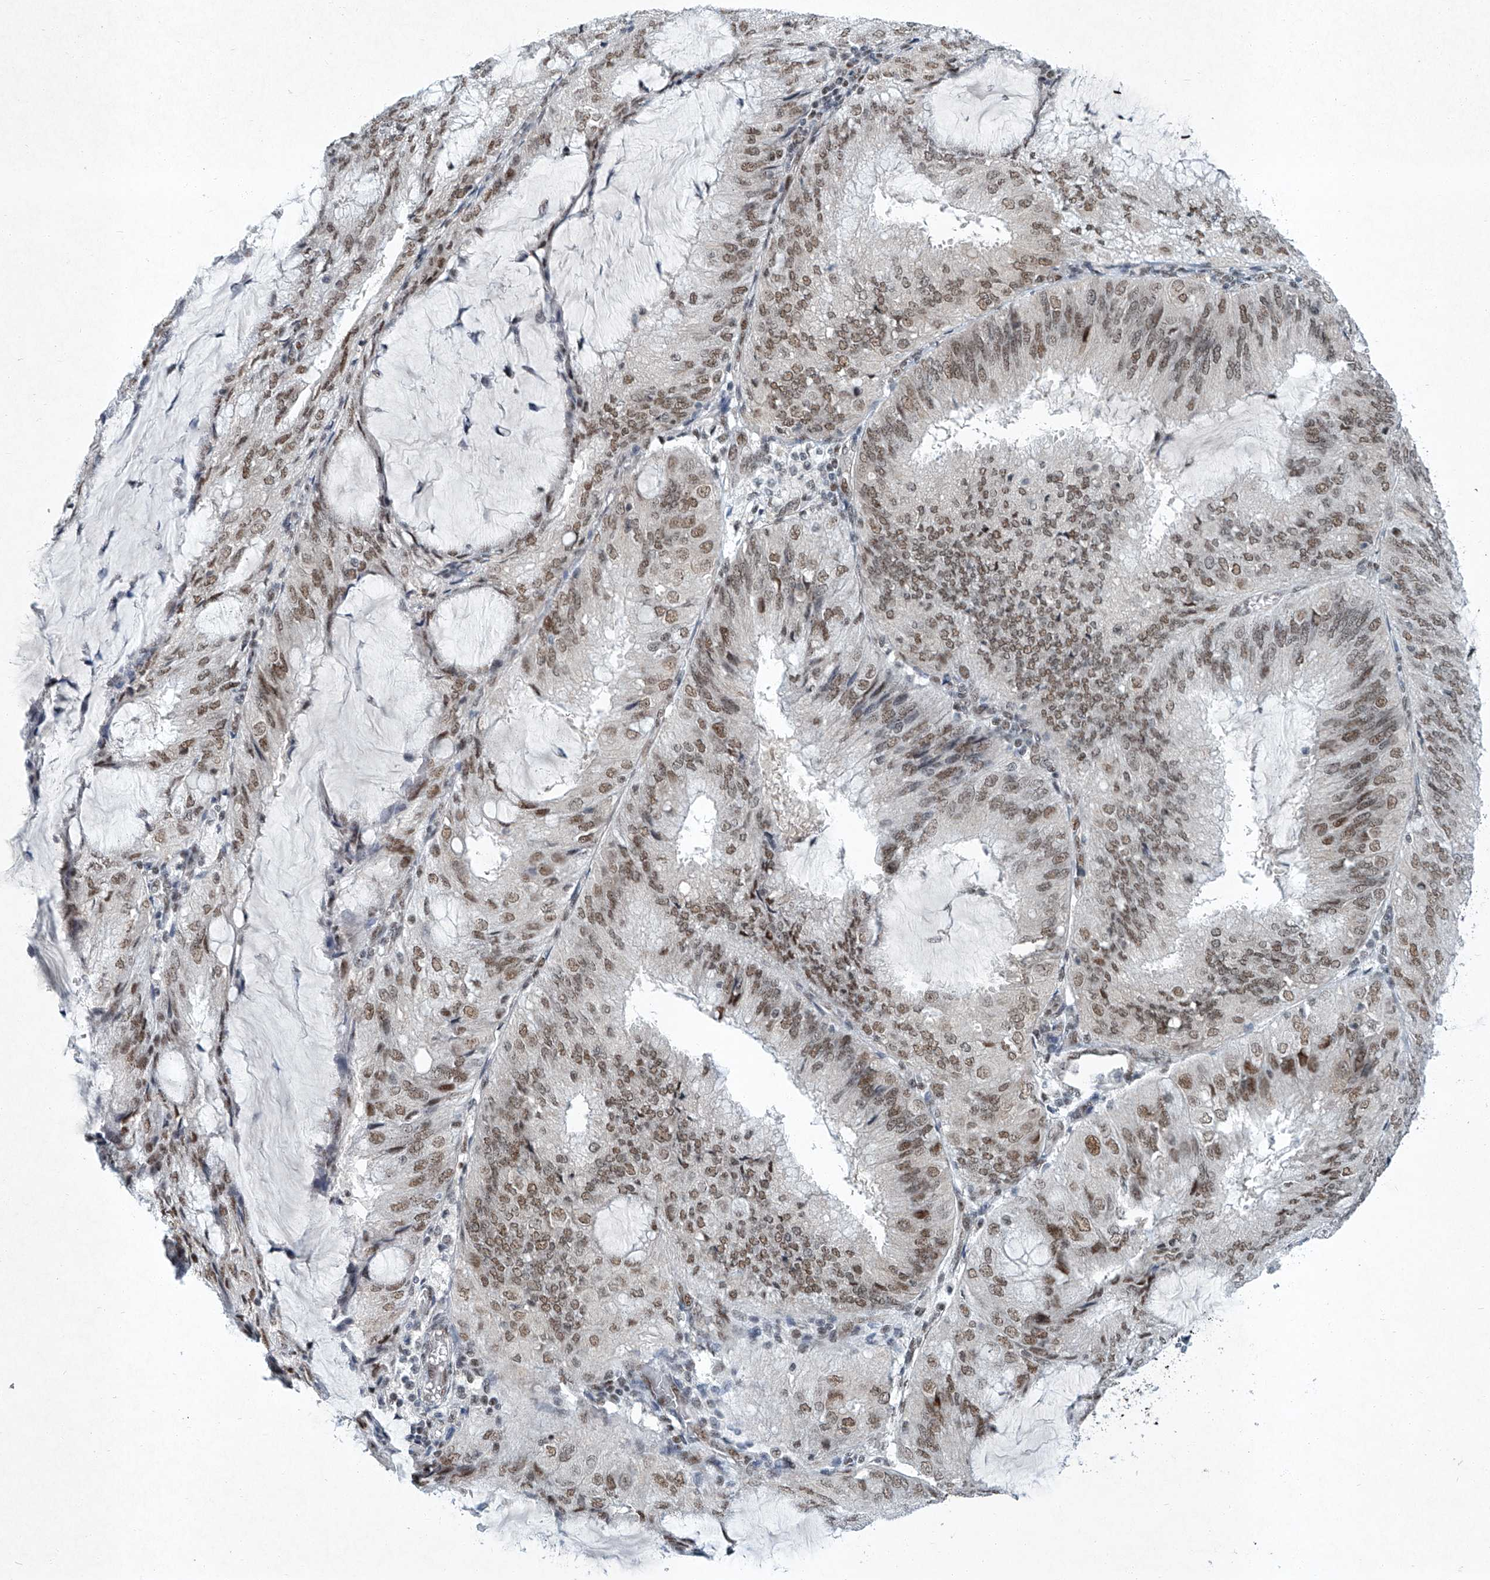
{"staining": {"intensity": "moderate", "quantity": ">75%", "location": "nuclear"}, "tissue": "endometrial cancer", "cell_type": "Tumor cells", "image_type": "cancer", "snomed": [{"axis": "morphology", "description": "Adenocarcinoma, NOS"}, {"axis": "topography", "description": "Endometrium"}], "caption": "Immunohistochemical staining of human endometrial cancer exhibits medium levels of moderate nuclear staining in approximately >75% of tumor cells.", "gene": "TFDP1", "patient": {"sex": "female", "age": 81}}